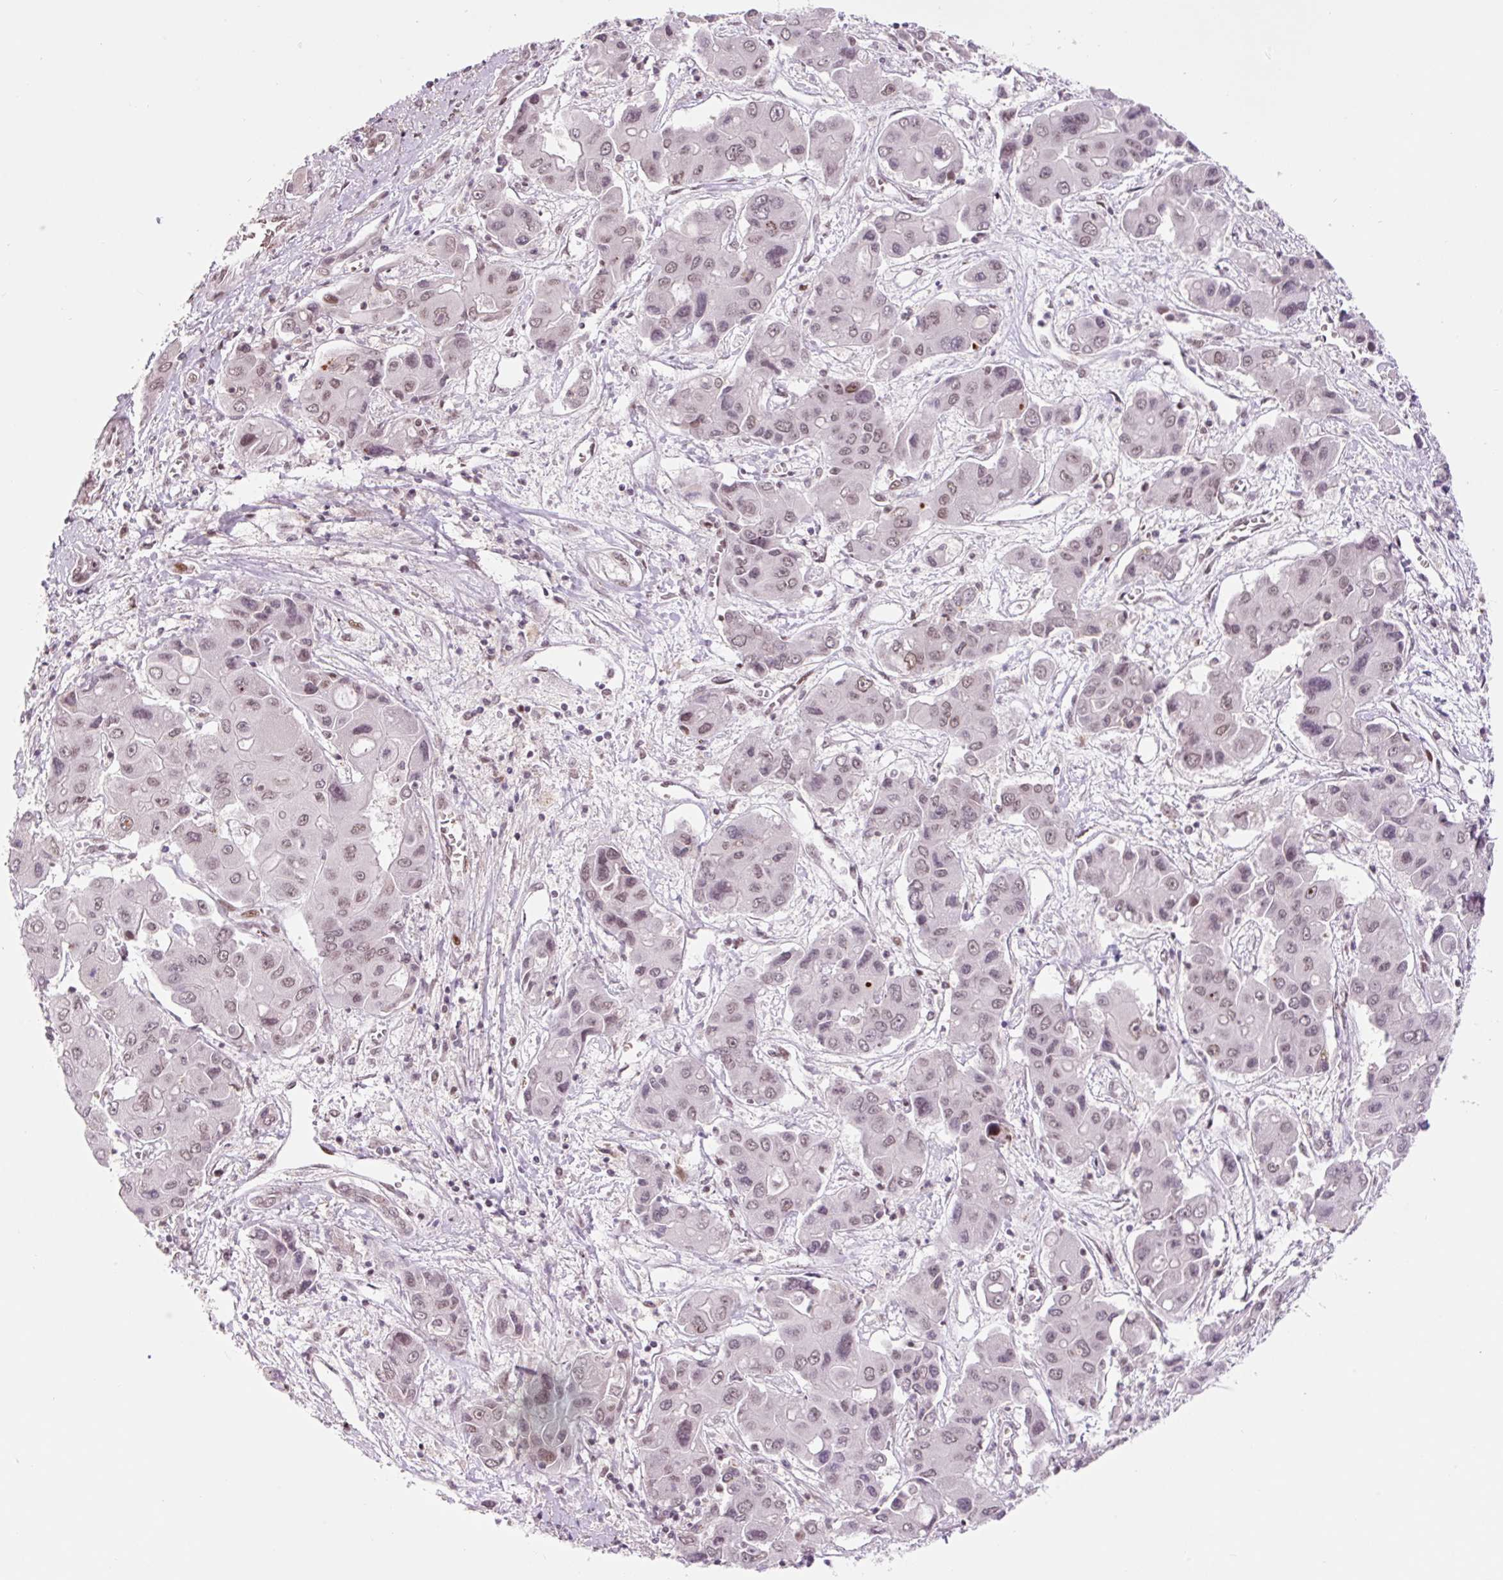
{"staining": {"intensity": "weak", "quantity": "25%-75%", "location": "nuclear"}, "tissue": "liver cancer", "cell_type": "Tumor cells", "image_type": "cancer", "snomed": [{"axis": "morphology", "description": "Cholangiocarcinoma"}, {"axis": "topography", "description": "Liver"}], "caption": "Protein staining by immunohistochemistry demonstrates weak nuclear expression in about 25%-75% of tumor cells in cholangiocarcinoma (liver). Using DAB (brown) and hematoxylin (blue) stains, captured at high magnification using brightfield microscopy.", "gene": "CCNL2", "patient": {"sex": "male", "age": 67}}